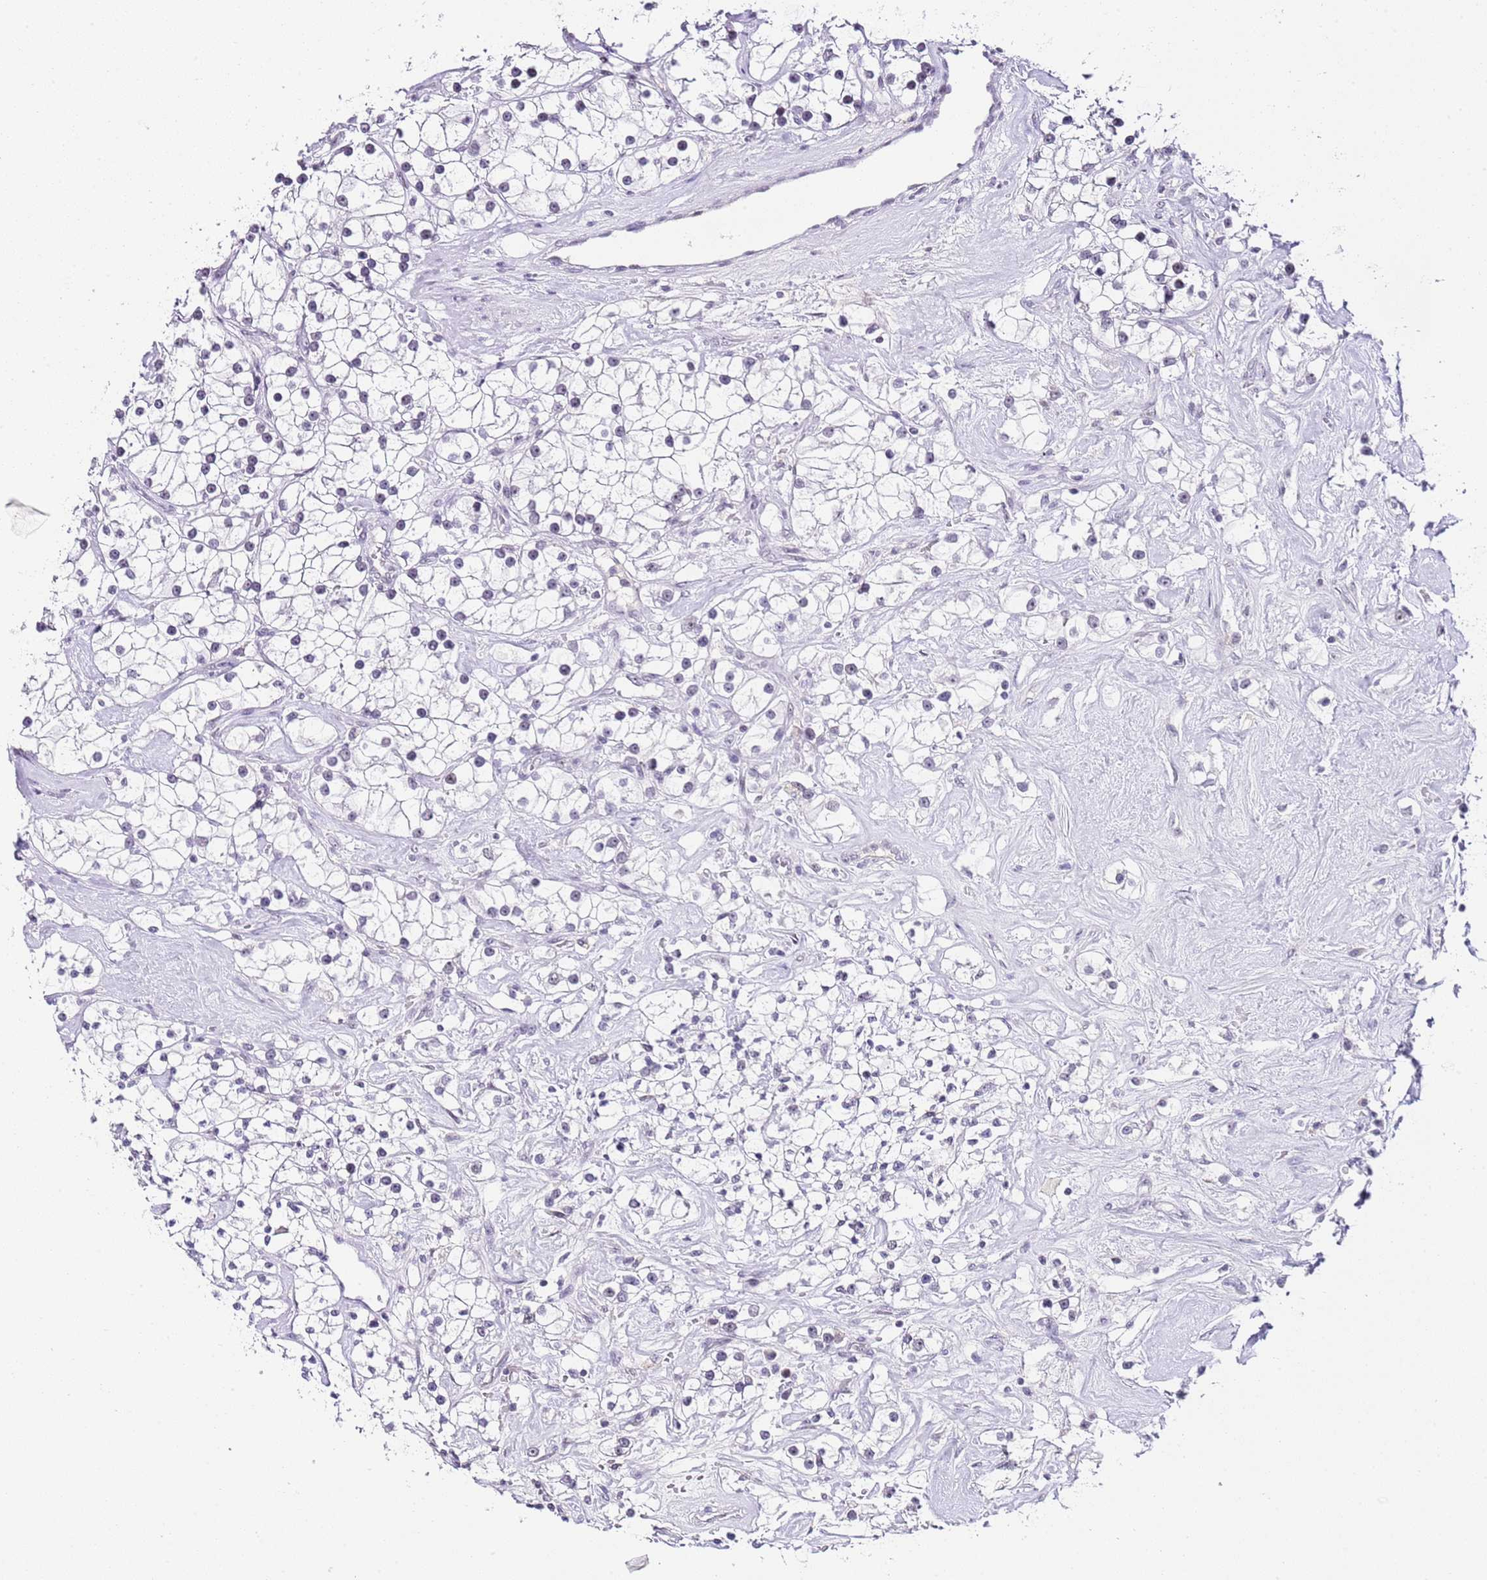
{"staining": {"intensity": "negative", "quantity": "none", "location": "none"}, "tissue": "renal cancer", "cell_type": "Tumor cells", "image_type": "cancer", "snomed": [{"axis": "morphology", "description": "Adenocarcinoma, NOS"}, {"axis": "topography", "description": "Kidney"}], "caption": "Immunohistochemistry photomicrograph of neoplastic tissue: renal cancer stained with DAB (3,3'-diaminobenzidine) reveals no significant protein staining in tumor cells.", "gene": "NOP56", "patient": {"sex": "male", "age": 77}}